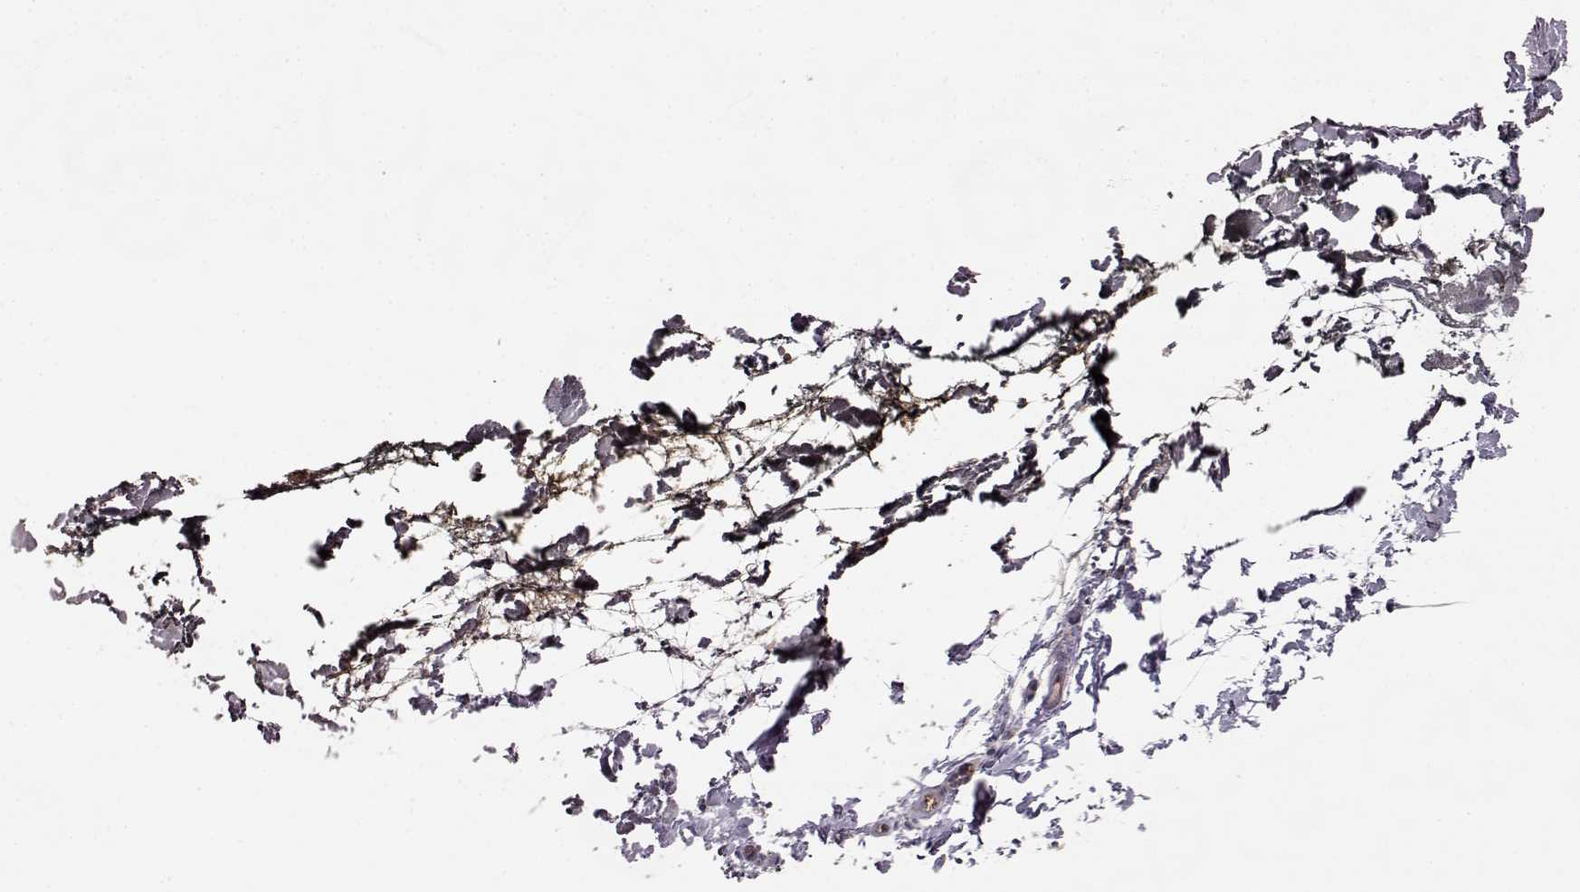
{"staining": {"intensity": "negative", "quantity": "none", "location": "none"}, "tissue": "skin", "cell_type": "Fibroblasts", "image_type": "normal", "snomed": [{"axis": "morphology", "description": "Normal tissue, NOS"}, {"axis": "topography", "description": "Skin"}], "caption": "DAB (3,3'-diaminobenzidine) immunohistochemical staining of unremarkable skin reveals no significant staining in fibroblasts. (IHC, brightfield microscopy, high magnification).", "gene": "CCNF", "patient": {"sex": "female", "age": 34}}